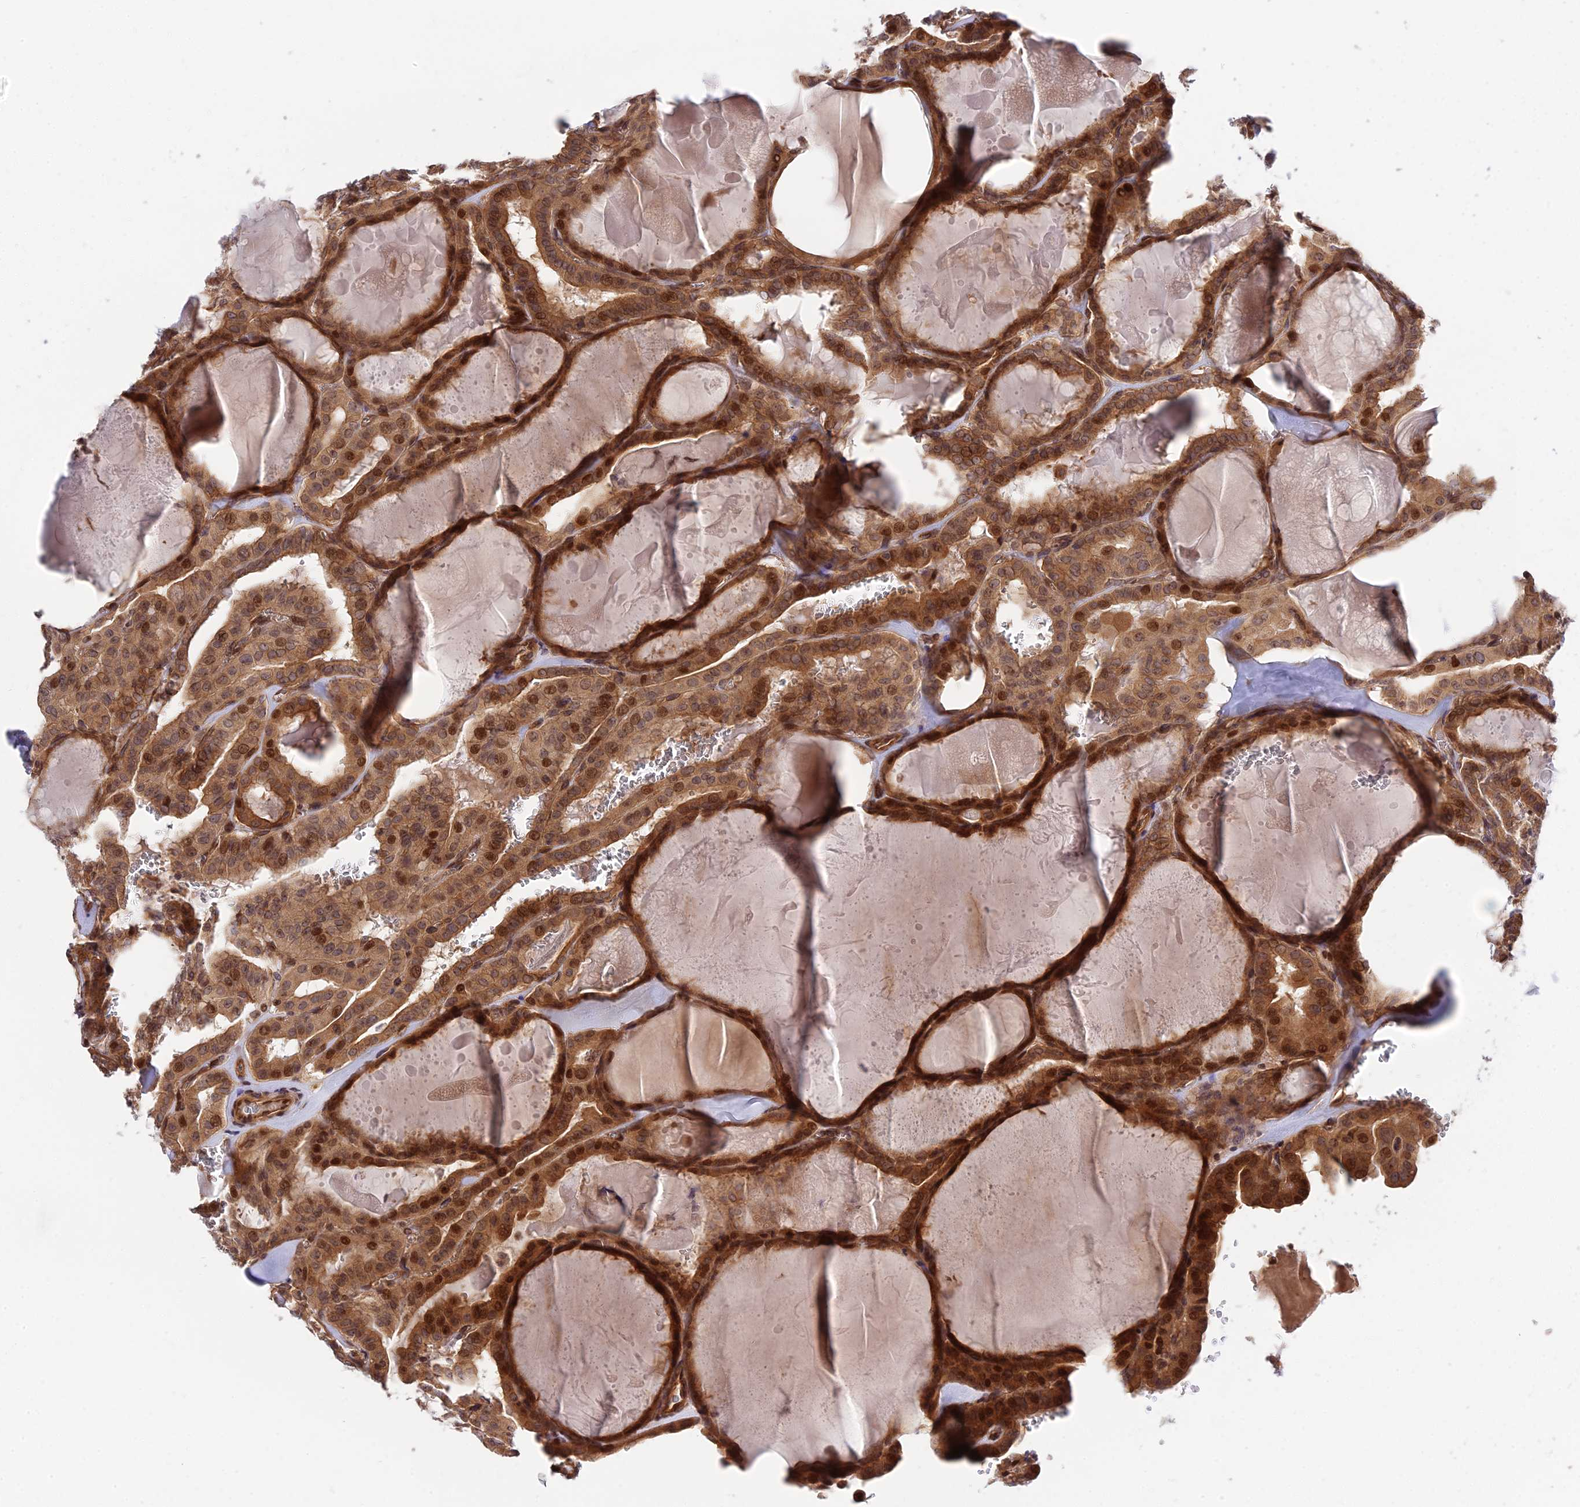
{"staining": {"intensity": "strong", "quantity": ">75%", "location": "cytoplasmic/membranous,nuclear"}, "tissue": "thyroid cancer", "cell_type": "Tumor cells", "image_type": "cancer", "snomed": [{"axis": "morphology", "description": "Papillary adenocarcinoma, NOS"}, {"axis": "topography", "description": "Thyroid gland"}], "caption": "Protein expression analysis of papillary adenocarcinoma (thyroid) displays strong cytoplasmic/membranous and nuclear staining in approximately >75% of tumor cells.", "gene": "SMG6", "patient": {"sex": "male", "age": 52}}